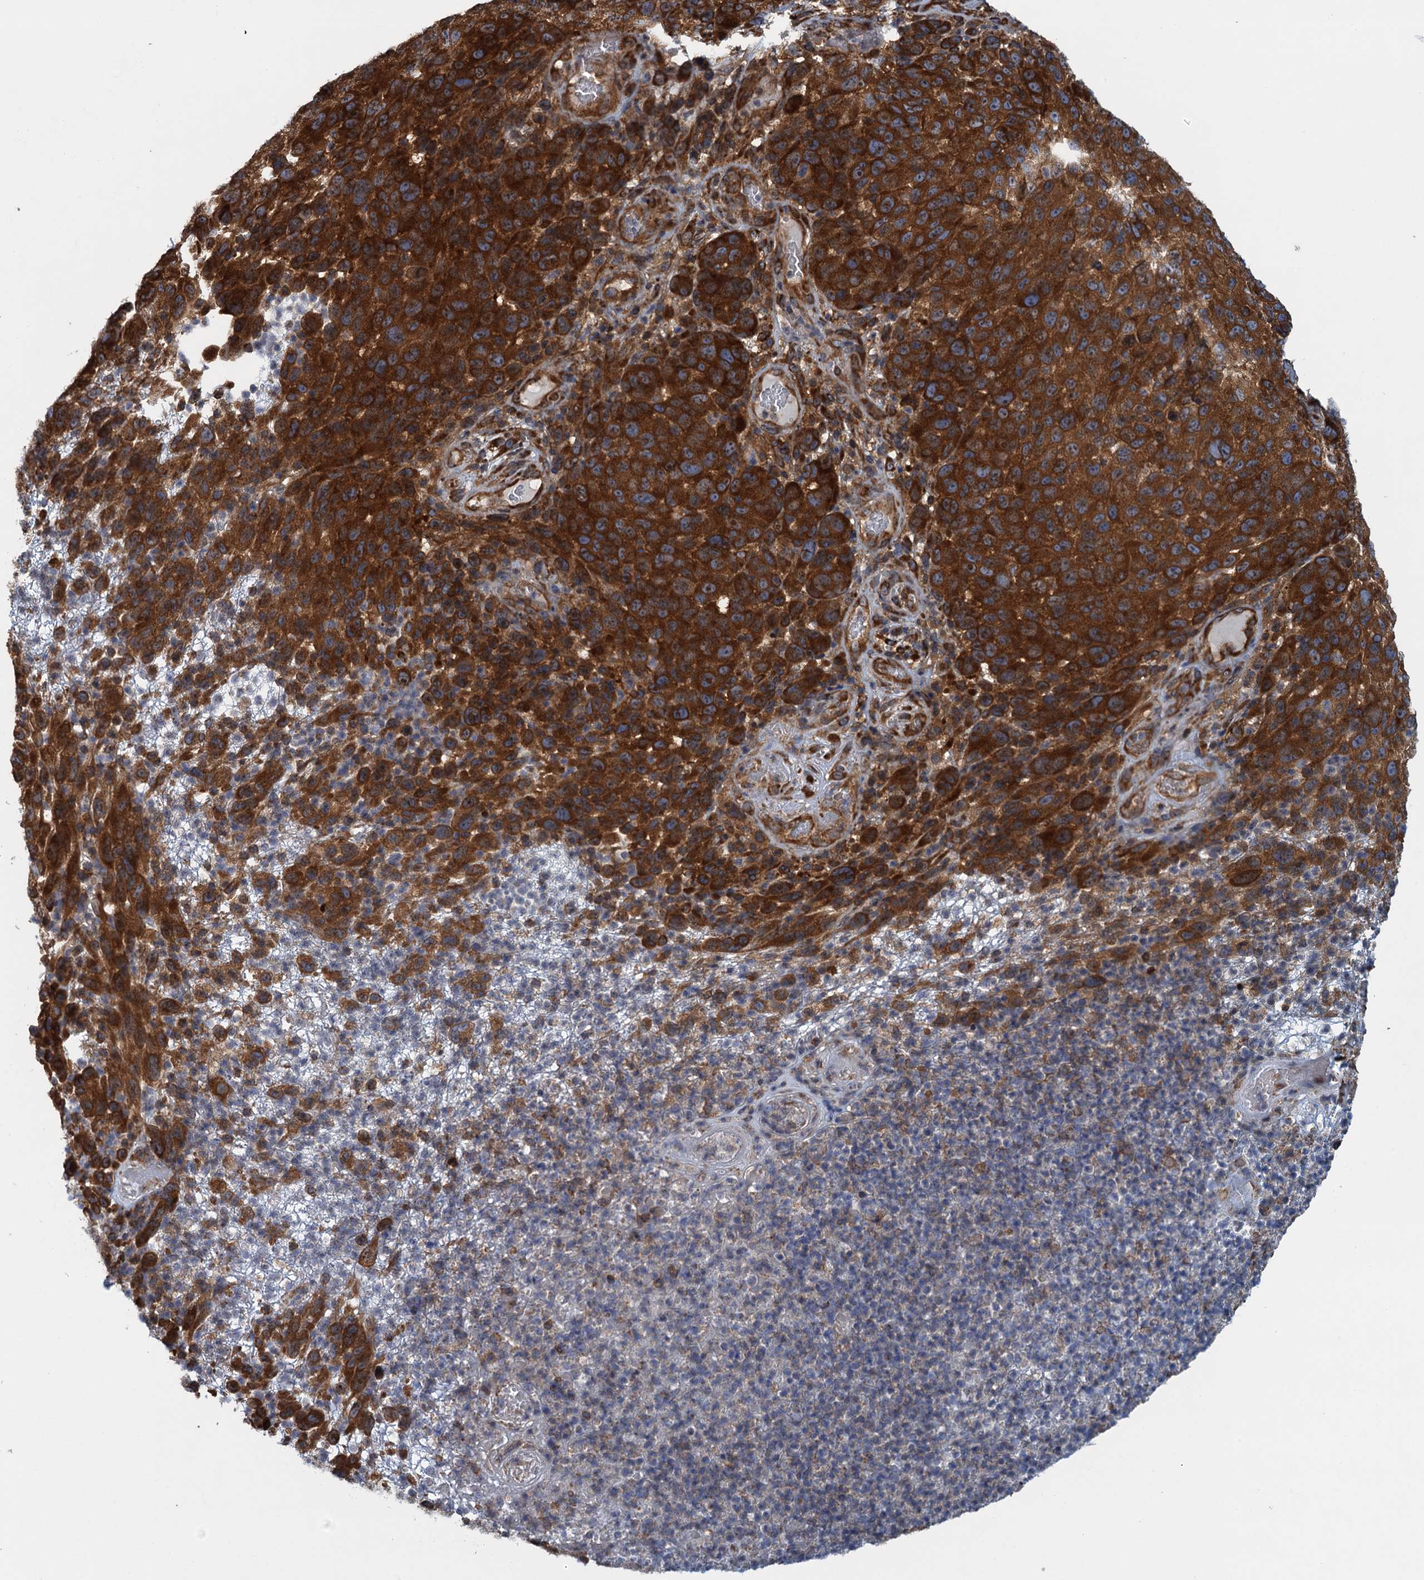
{"staining": {"intensity": "strong", "quantity": ">75%", "location": "cytoplasmic/membranous"}, "tissue": "melanoma", "cell_type": "Tumor cells", "image_type": "cancer", "snomed": [{"axis": "morphology", "description": "Malignant melanoma, NOS"}, {"axis": "topography", "description": "Skin"}], "caption": "This histopathology image demonstrates immunohistochemistry staining of melanoma, with high strong cytoplasmic/membranous staining in about >75% of tumor cells.", "gene": "MDM1", "patient": {"sex": "male", "age": 49}}